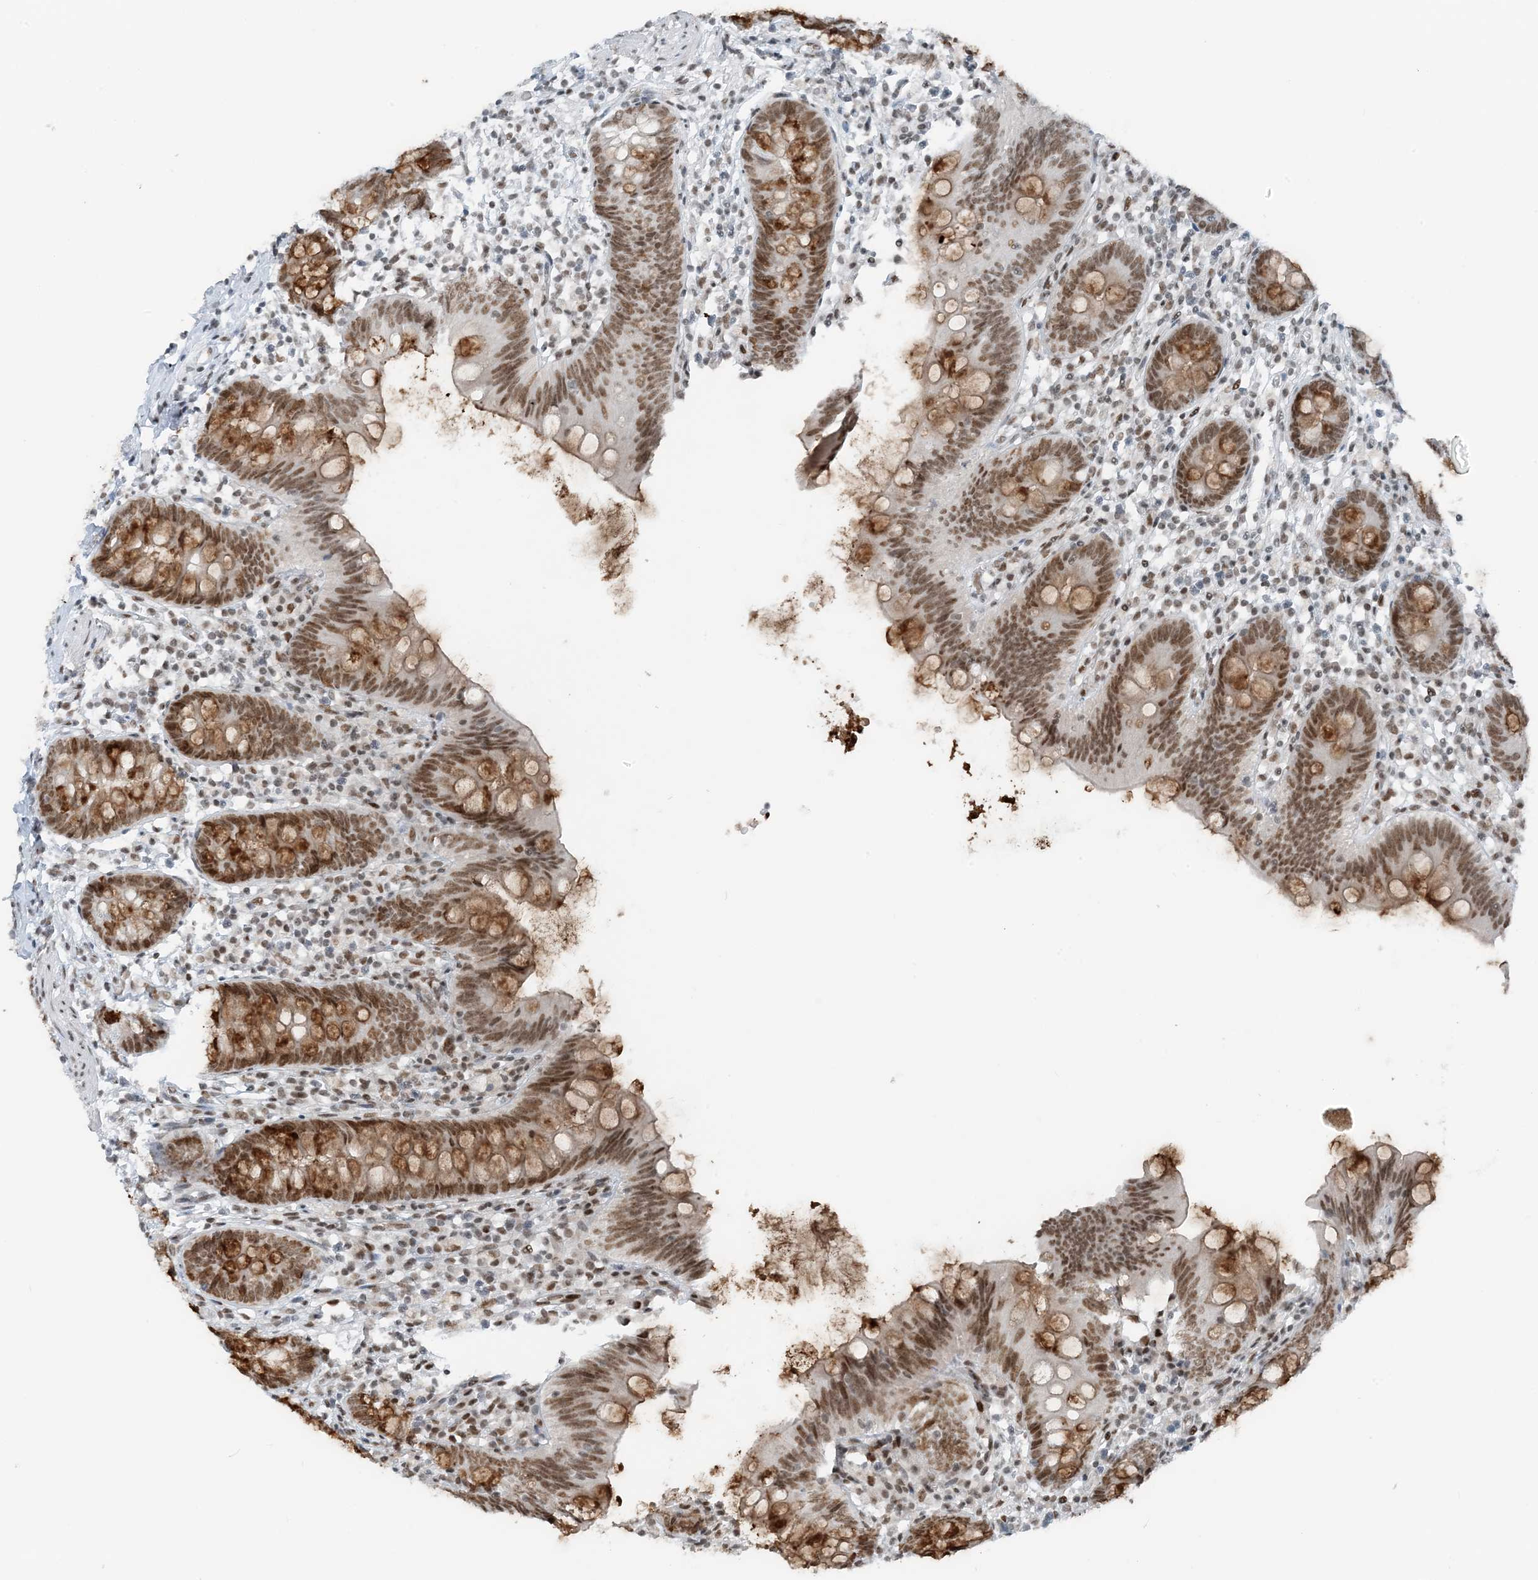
{"staining": {"intensity": "moderate", "quantity": ">75%", "location": "cytoplasmic/membranous,nuclear"}, "tissue": "appendix", "cell_type": "Glandular cells", "image_type": "normal", "snomed": [{"axis": "morphology", "description": "Normal tissue, NOS"}, {"axis": "topography", "description": "Appendix"}], "caption": "Immunohistochemistry micrograph of benign appendix: appendix stained using IHC demonstrates medium levels of moderate protein expression localized specifically in the cytoplasmic/membranous,nuclear of glandular cells, appearing as a cytoplasmic/membranous,nuclear brown color.", "gene": "ZNF500", "patient": {"sex": "female", "age": 62}}